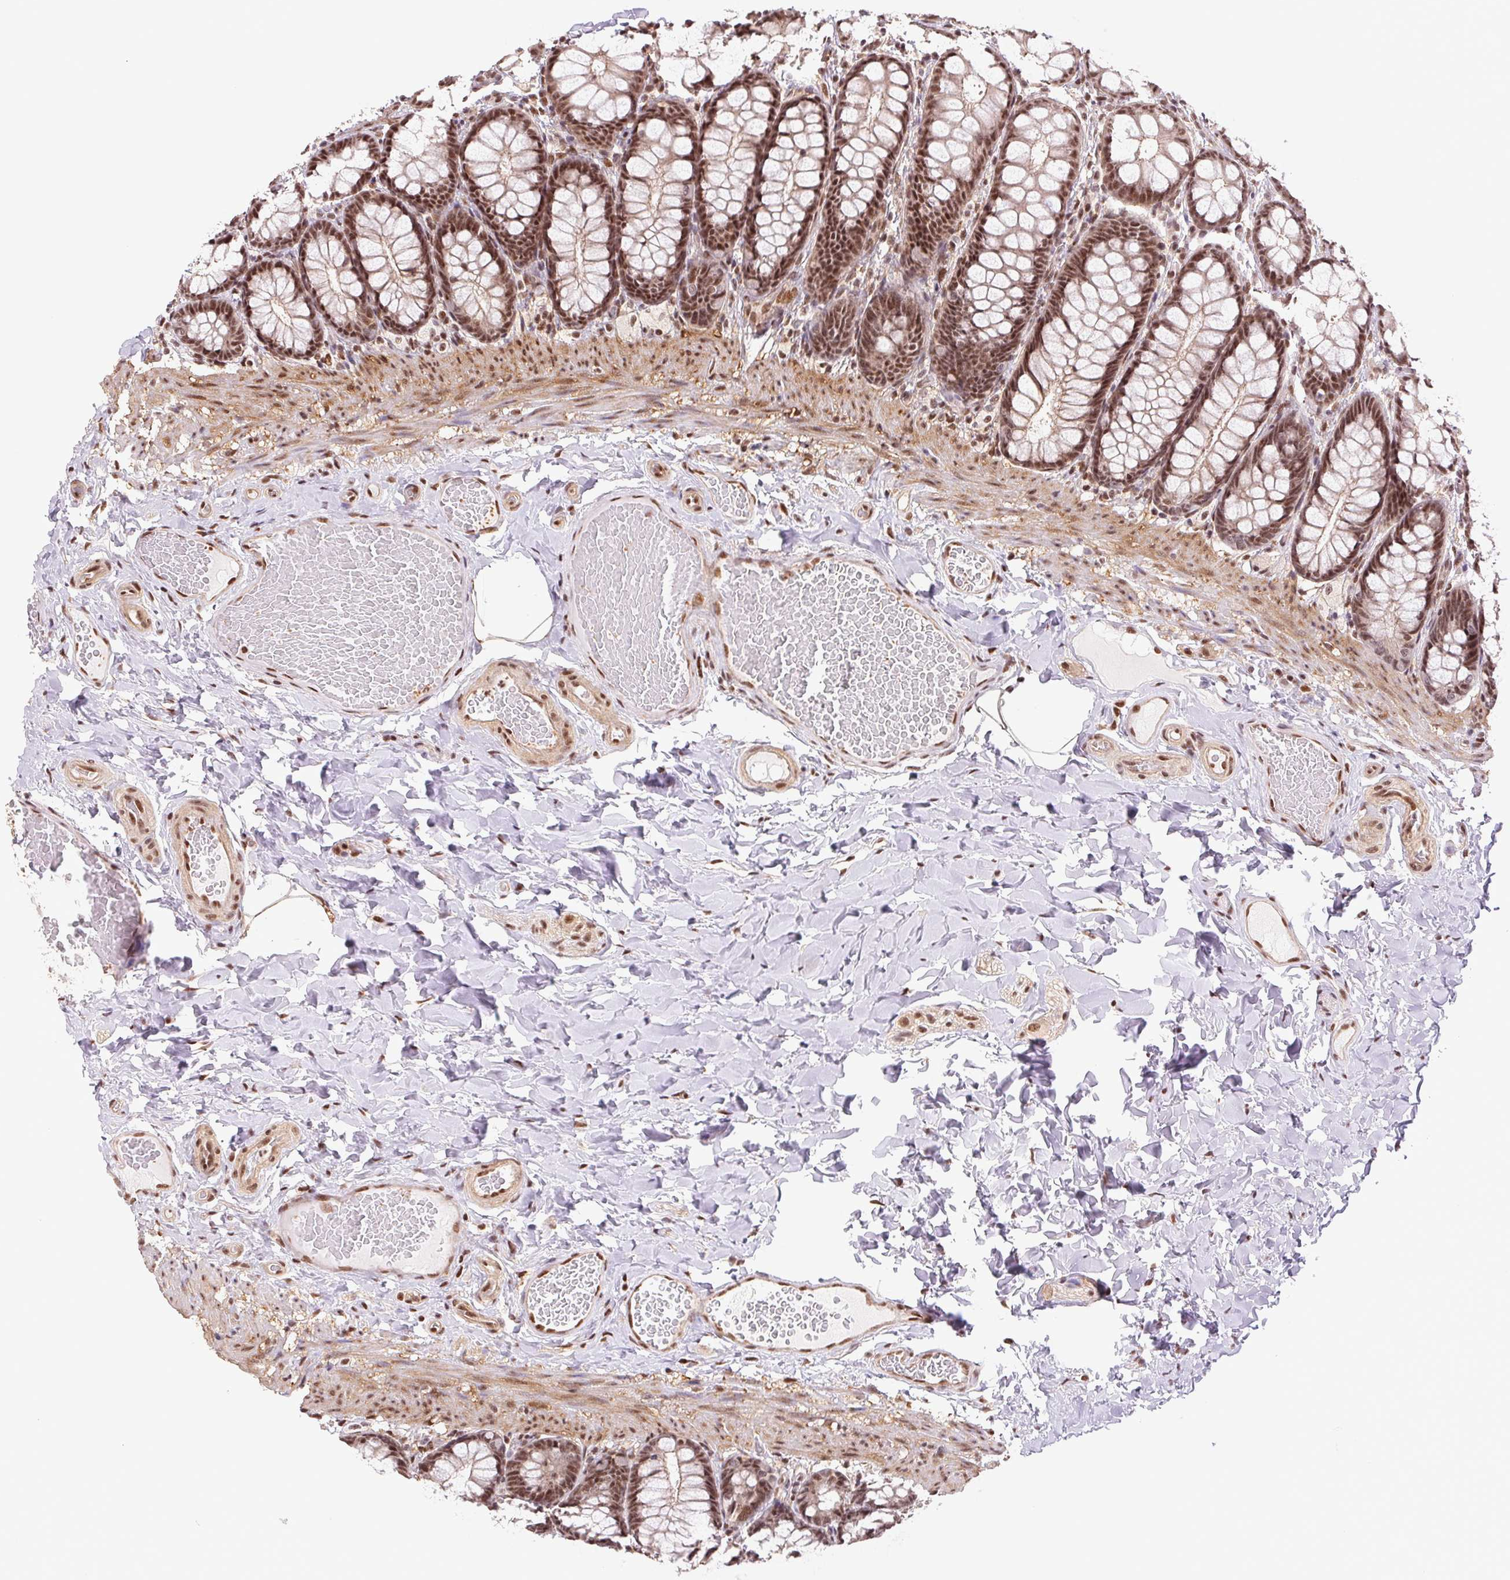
{"staining": {"intensity": "strong", "quantity": ">75%", "location": "cytoplasmic/membranous,nuclear"}, "tissue": "colon", "cell_type": "Endothelial cells", "image_type": "normal", "snomed": [{"axis": "morphology", "description": "Normal tissue, NOS"}, {"axis": "topography", "description": "Colon"}], "caption": "Immunohistochemistry (IHC) of unremarkable colon shows high levels of strong cytoplasmic/membranous,nuclear expression in about >75% of endothelial cells.", "gene": "CWC25", "patient": {"sex": "male", "age": 47}}